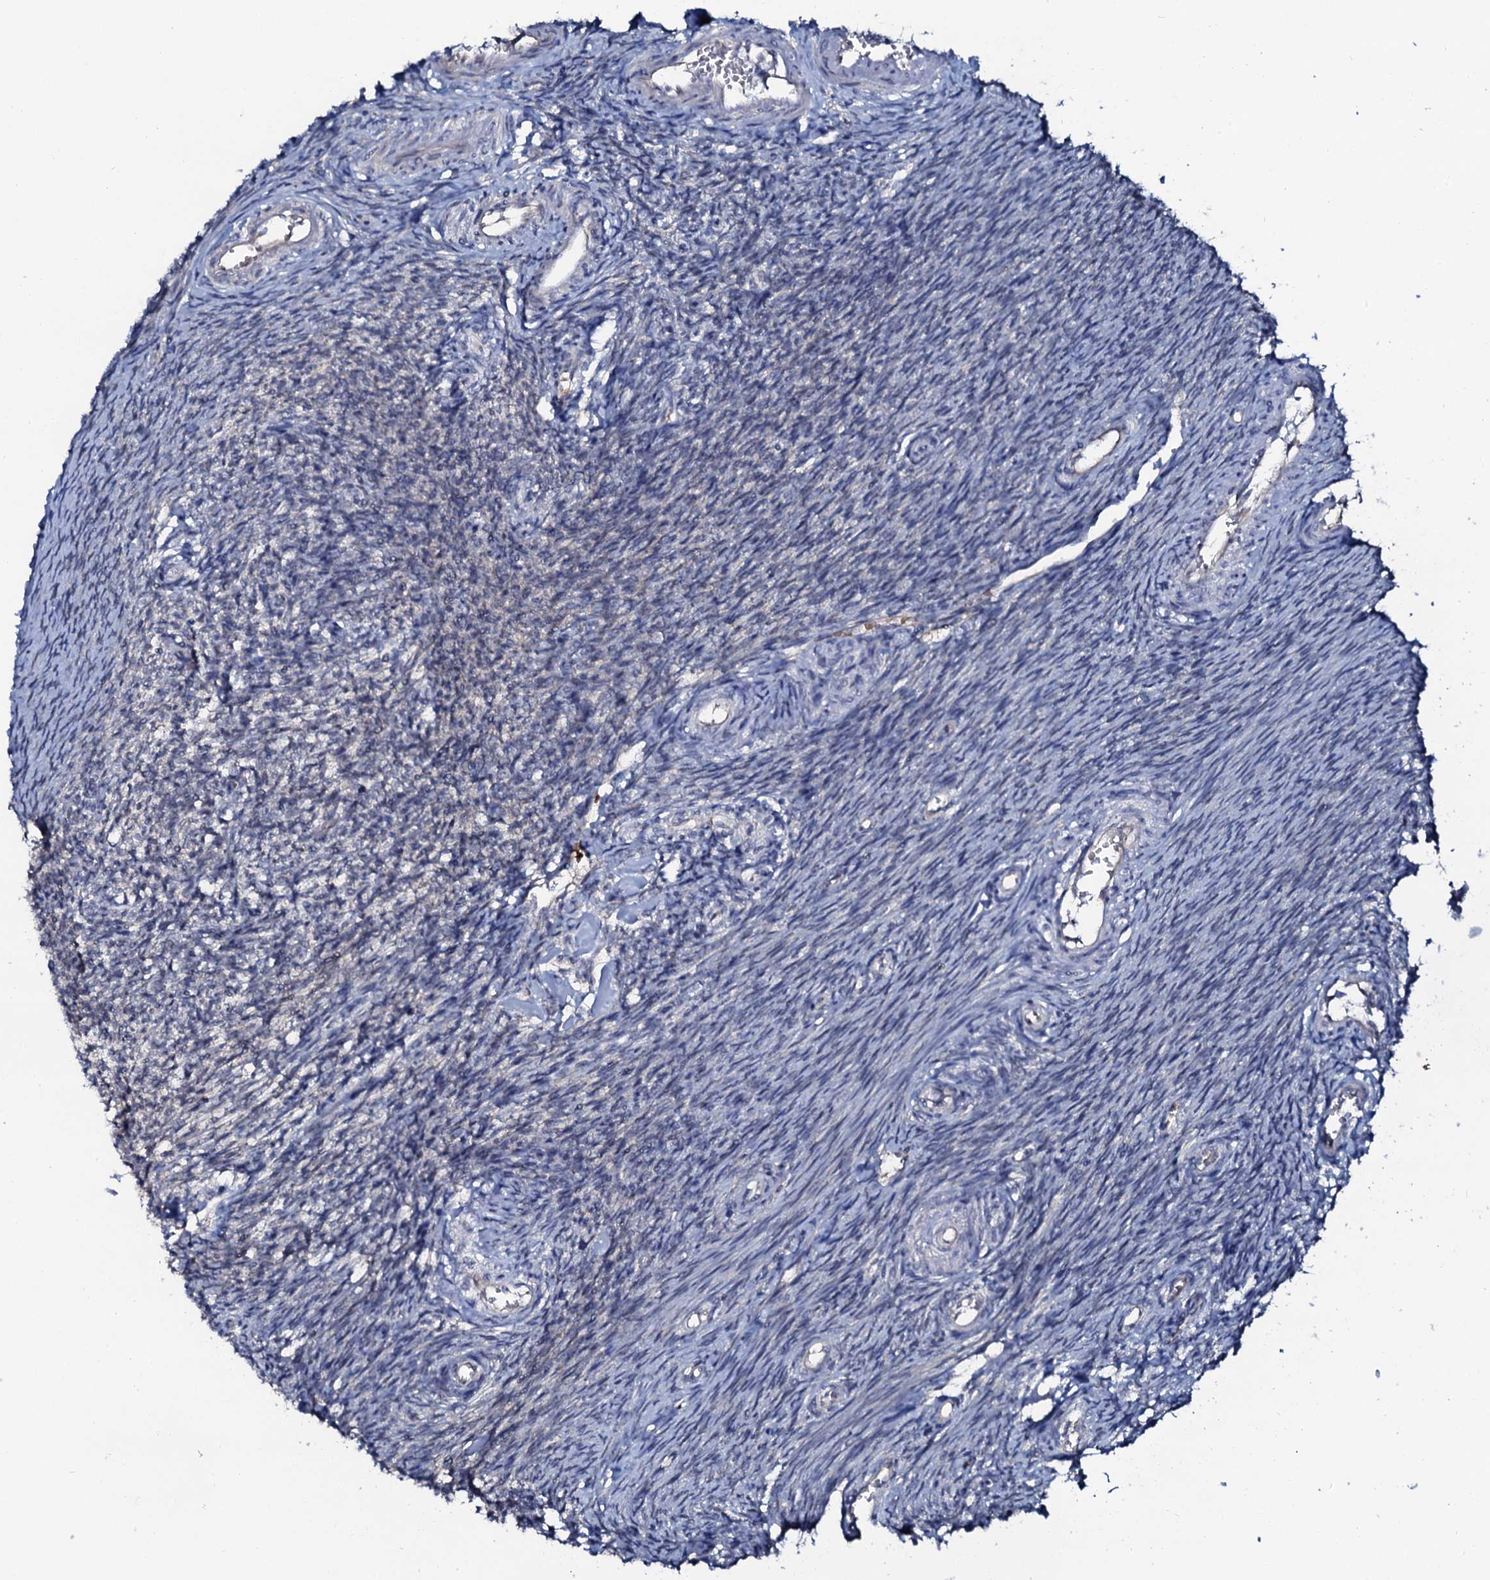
{"staining": {"intensity": "negative", "quantity": "none", "location": "none"}, "tissue": "ovary", "cell_type": "Ovarian stroma cells", "image_type": "normal", "snomed": [{"axis": "morphology", "description": "Normal tissue, NOS"}, {"axis": "topography", "description": "Ovary"}], "caption": "There is no significant staining in ovarian stroma cells of ovary.", "gene": "C10orf88", "patient": {"sex": "female", "age": 44}}